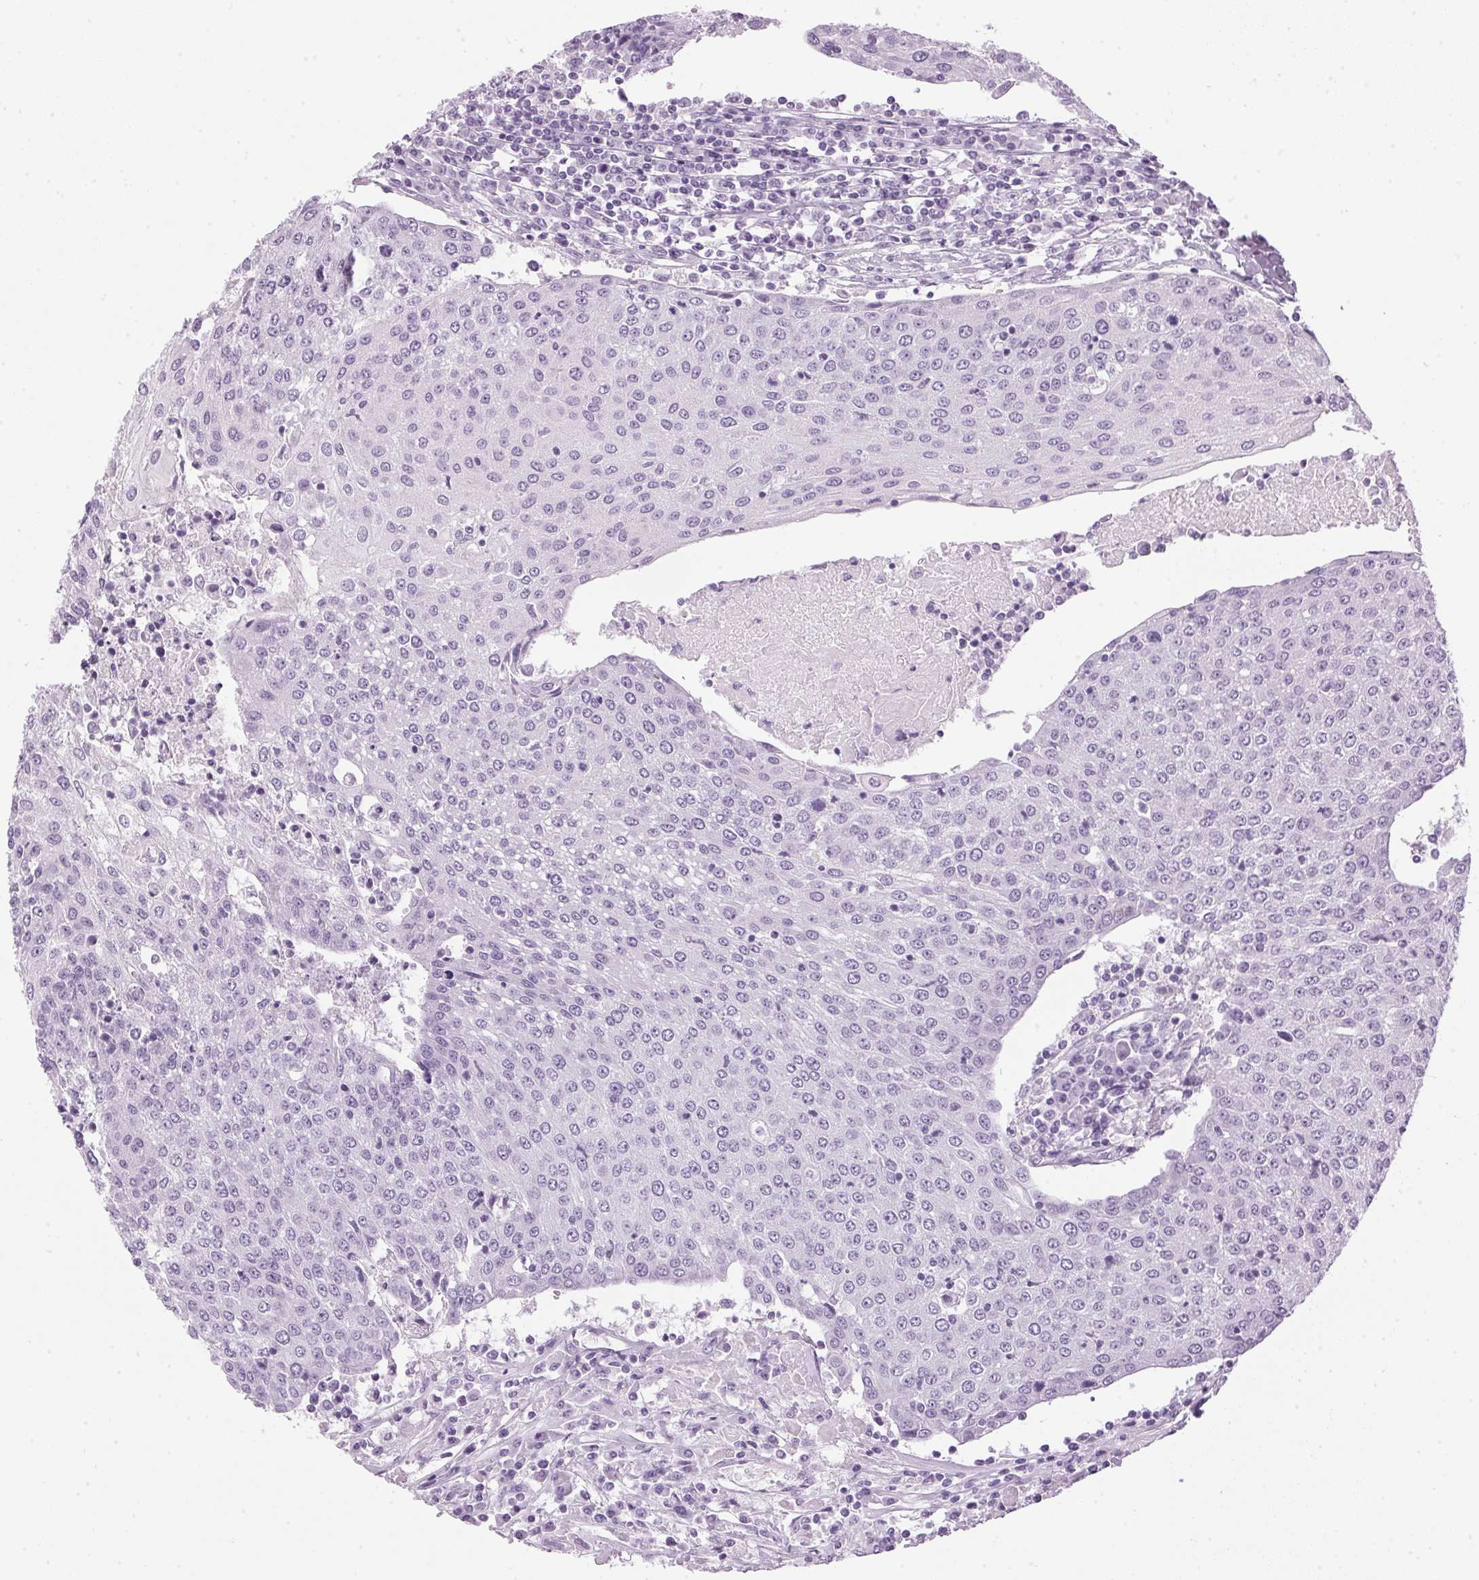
{"staining": {"intensity": "negative", "quantity": "none", "location": "none"}, "tissue": "urothelial cancer", "cell_type": "Tumor cells", "image_type": "cancer", "snomed": [{"axis": "morphology", "description": "Urothelial carcinoma, High grade"}, {"axis": "topography", "description": "Urinary bladder"}], "caption": "IHC photomicrograph of neoplastic tissue: human high-grade urothelial carcinoma stained with DAB exhibits no significant protein positivity in tumor cells. The staining is performed using DAB brown chromogen with nuclei counter-stained in using hematoxylin.", "gene": "SP7", "patient": {"sex": "female", "age": 85}}